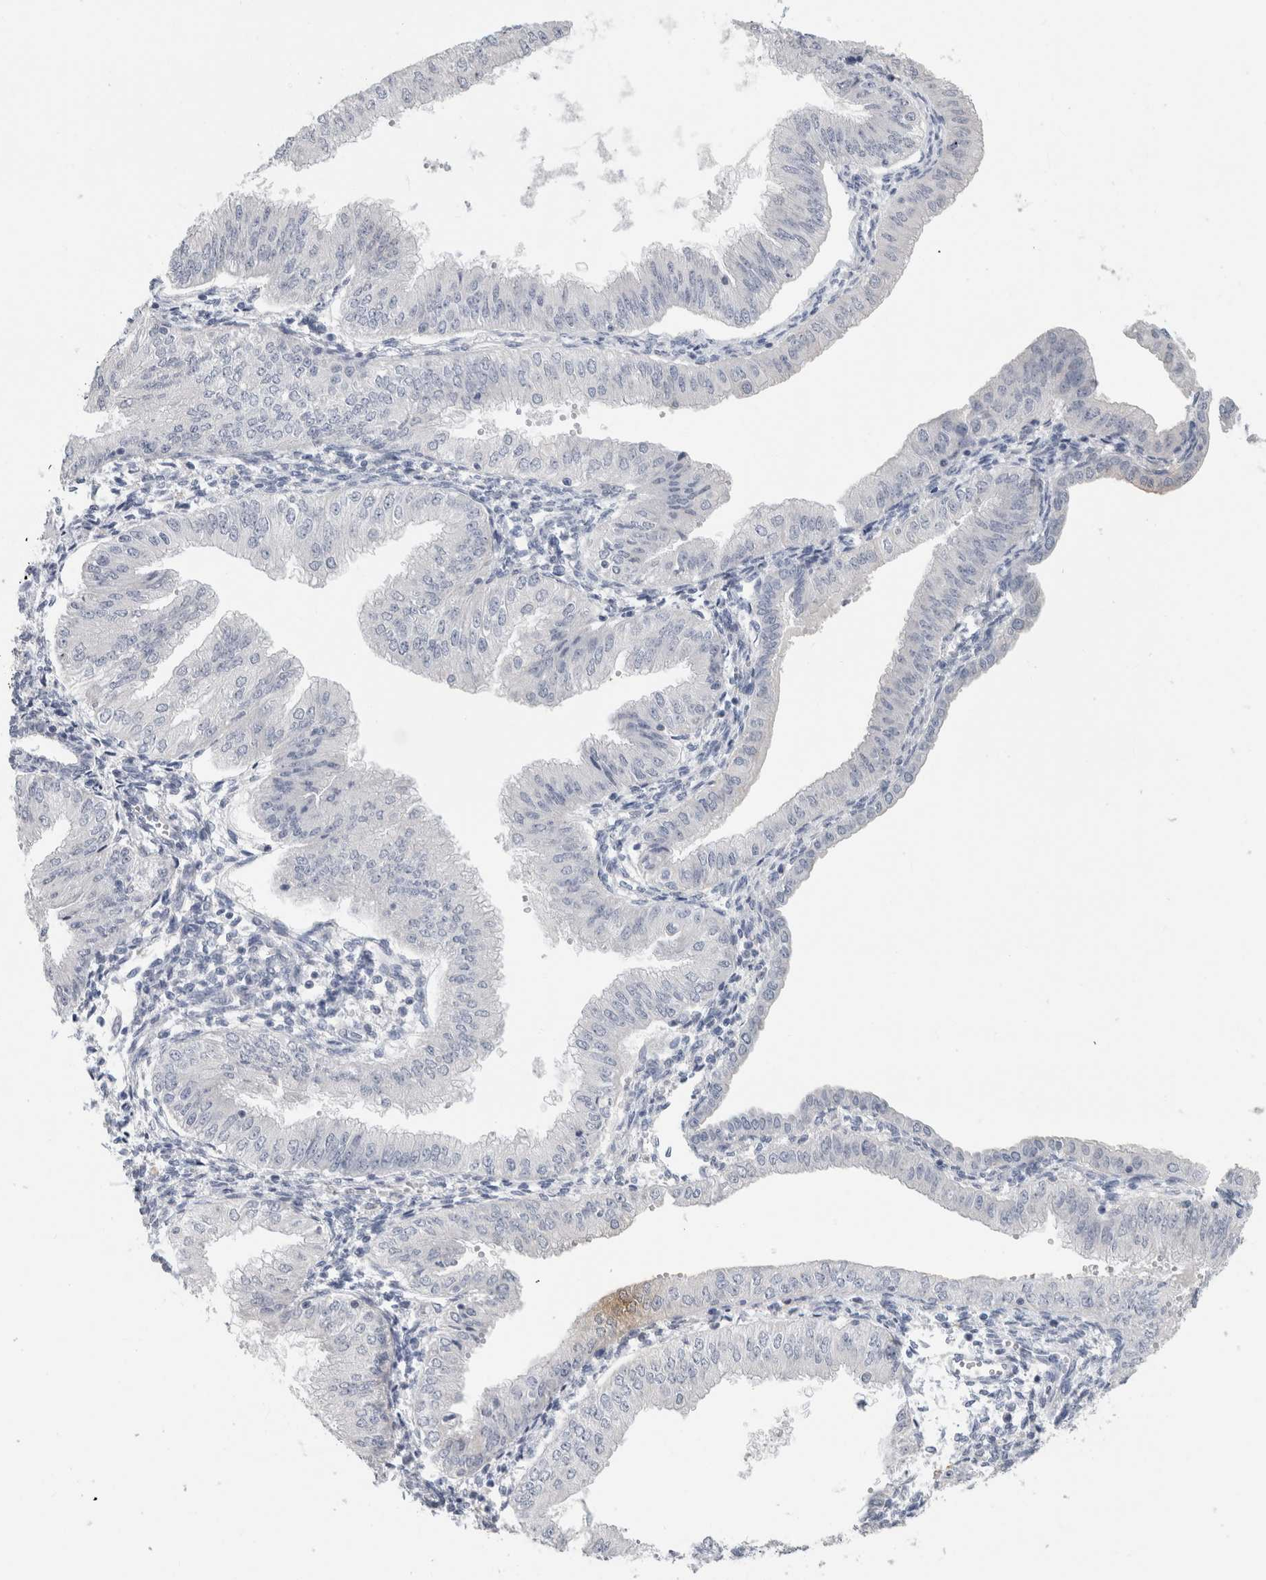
{"staining": {"intensity": "negative", "quantity": "none", "location": "none"}, "tissue": "endometrial cancer", "cell_type": "Tumor cells", "image_type": "cancer", "snomed": [{"axis": "morphology", "description": "Normal tissue, NOS"}, {"axis": "morphology", "description": "Adenocarcinoma, NOS"}, {"axis": "topography", "description": "Endometrium"}], "caption": "Immunohistochemical staining of adenocarcinoma (endometrial) reveals no significant expression in tumor cells. (Stains: DAB (3,3'-diaminobenzidine) IHC with hematoxylin counter stain, Microscopy: brightfield microscopy at high magnification).", "gene": "BCAN", "patient": {"sex": "female", "age": 53}}